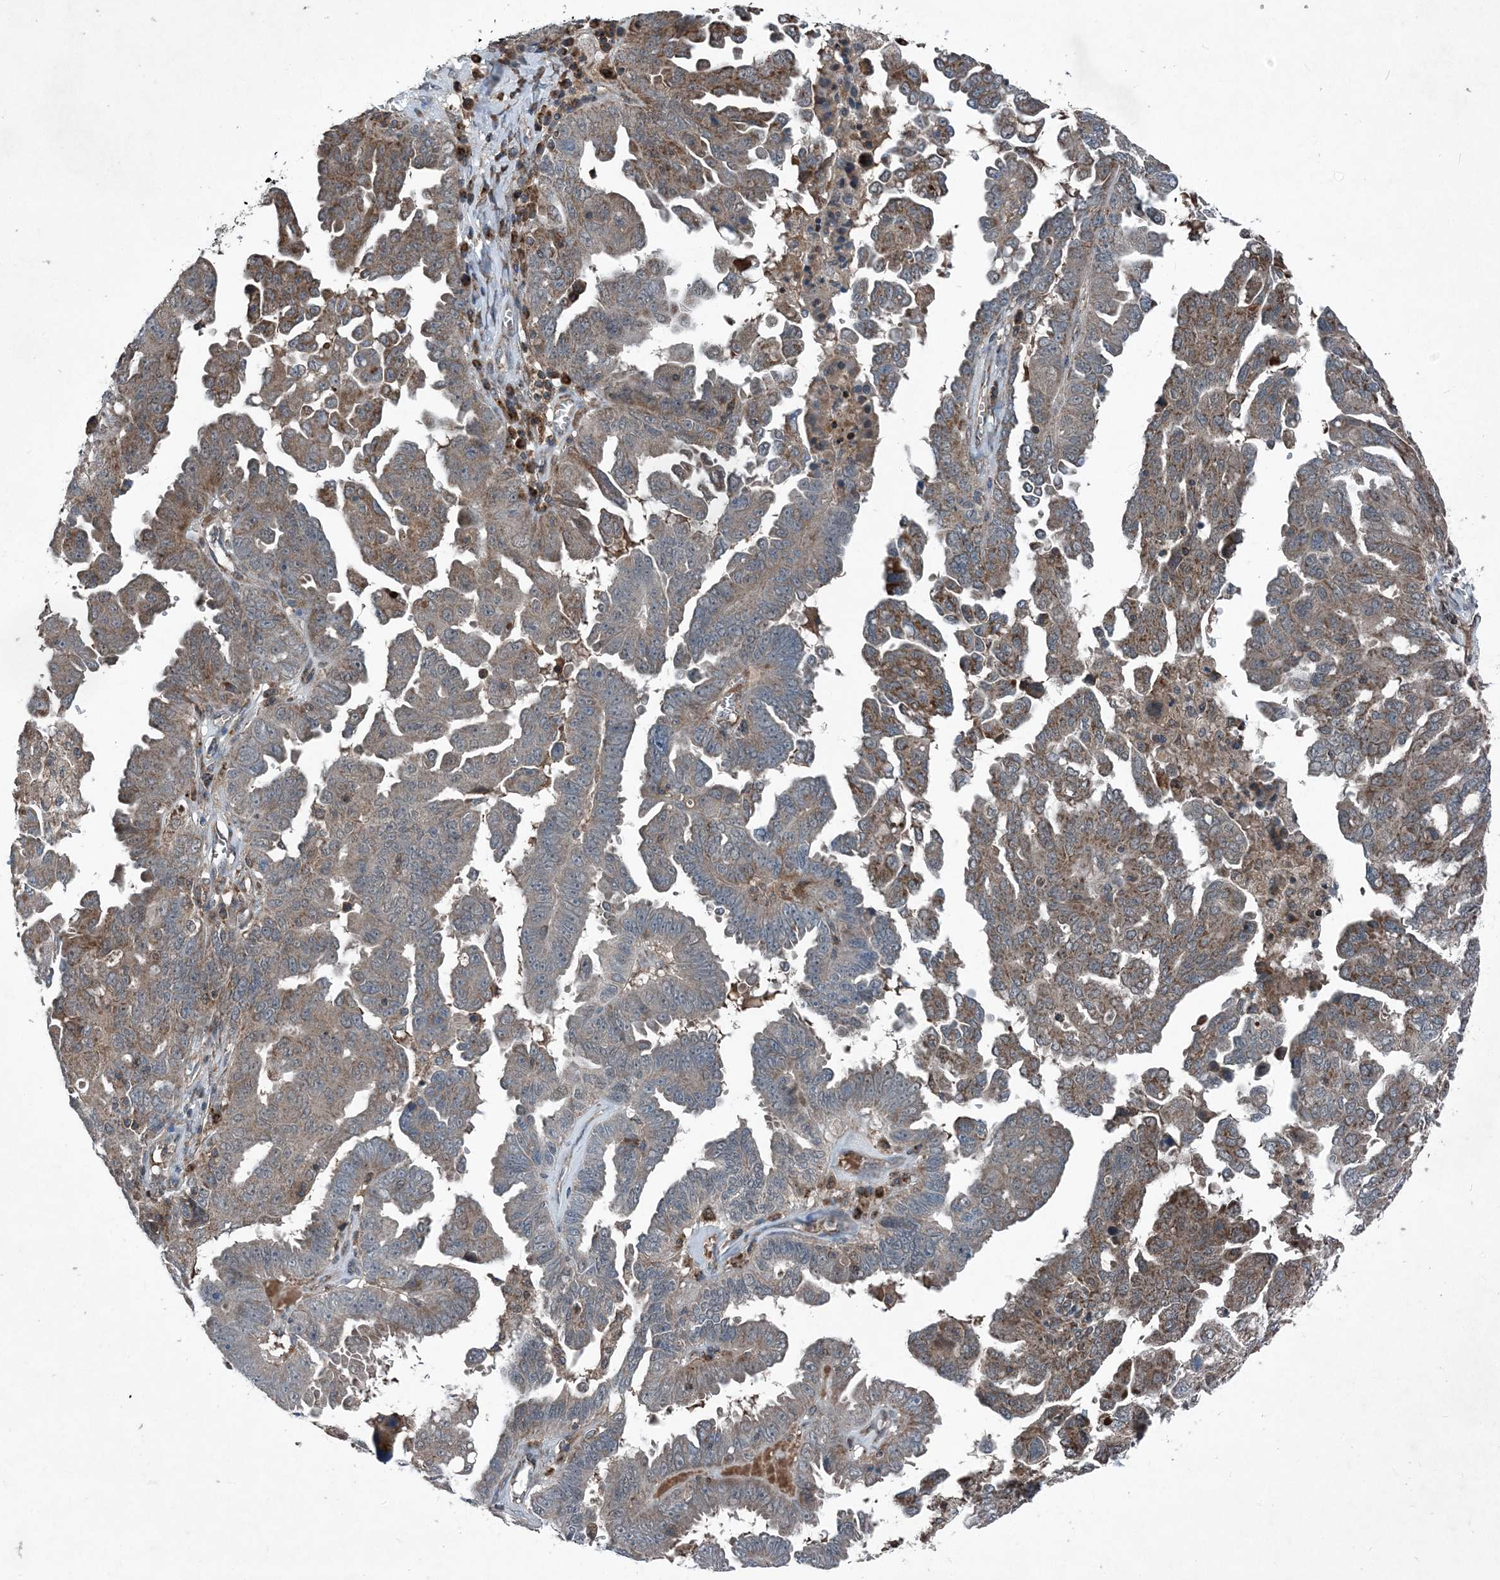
{"staining": {"intensity": "moderate", "quantity": "<25%", "location": "cytoplasmic/membranous"}, "tissue": "ovarian cancer", "cell_type": "Tumor cells", "image_type": "cancer", "snomed": [{"axis": "morphology", "description": "Carcinoma, endometroid"}, {"axis": "topography", "description": "Ovary"}], "caption": "IHC photomicrograph of neoplastic tissue: human ovarian endometroid carcinoma stained using IHC displays low levels of moderate protein expression localized specifically in the cytoplasmic/membranous of tumor cells, appearing as a cytoplasmic/membranous brown color.", "gene": "NDUFA2", "patient": {"sex": "female", "age": 62}}